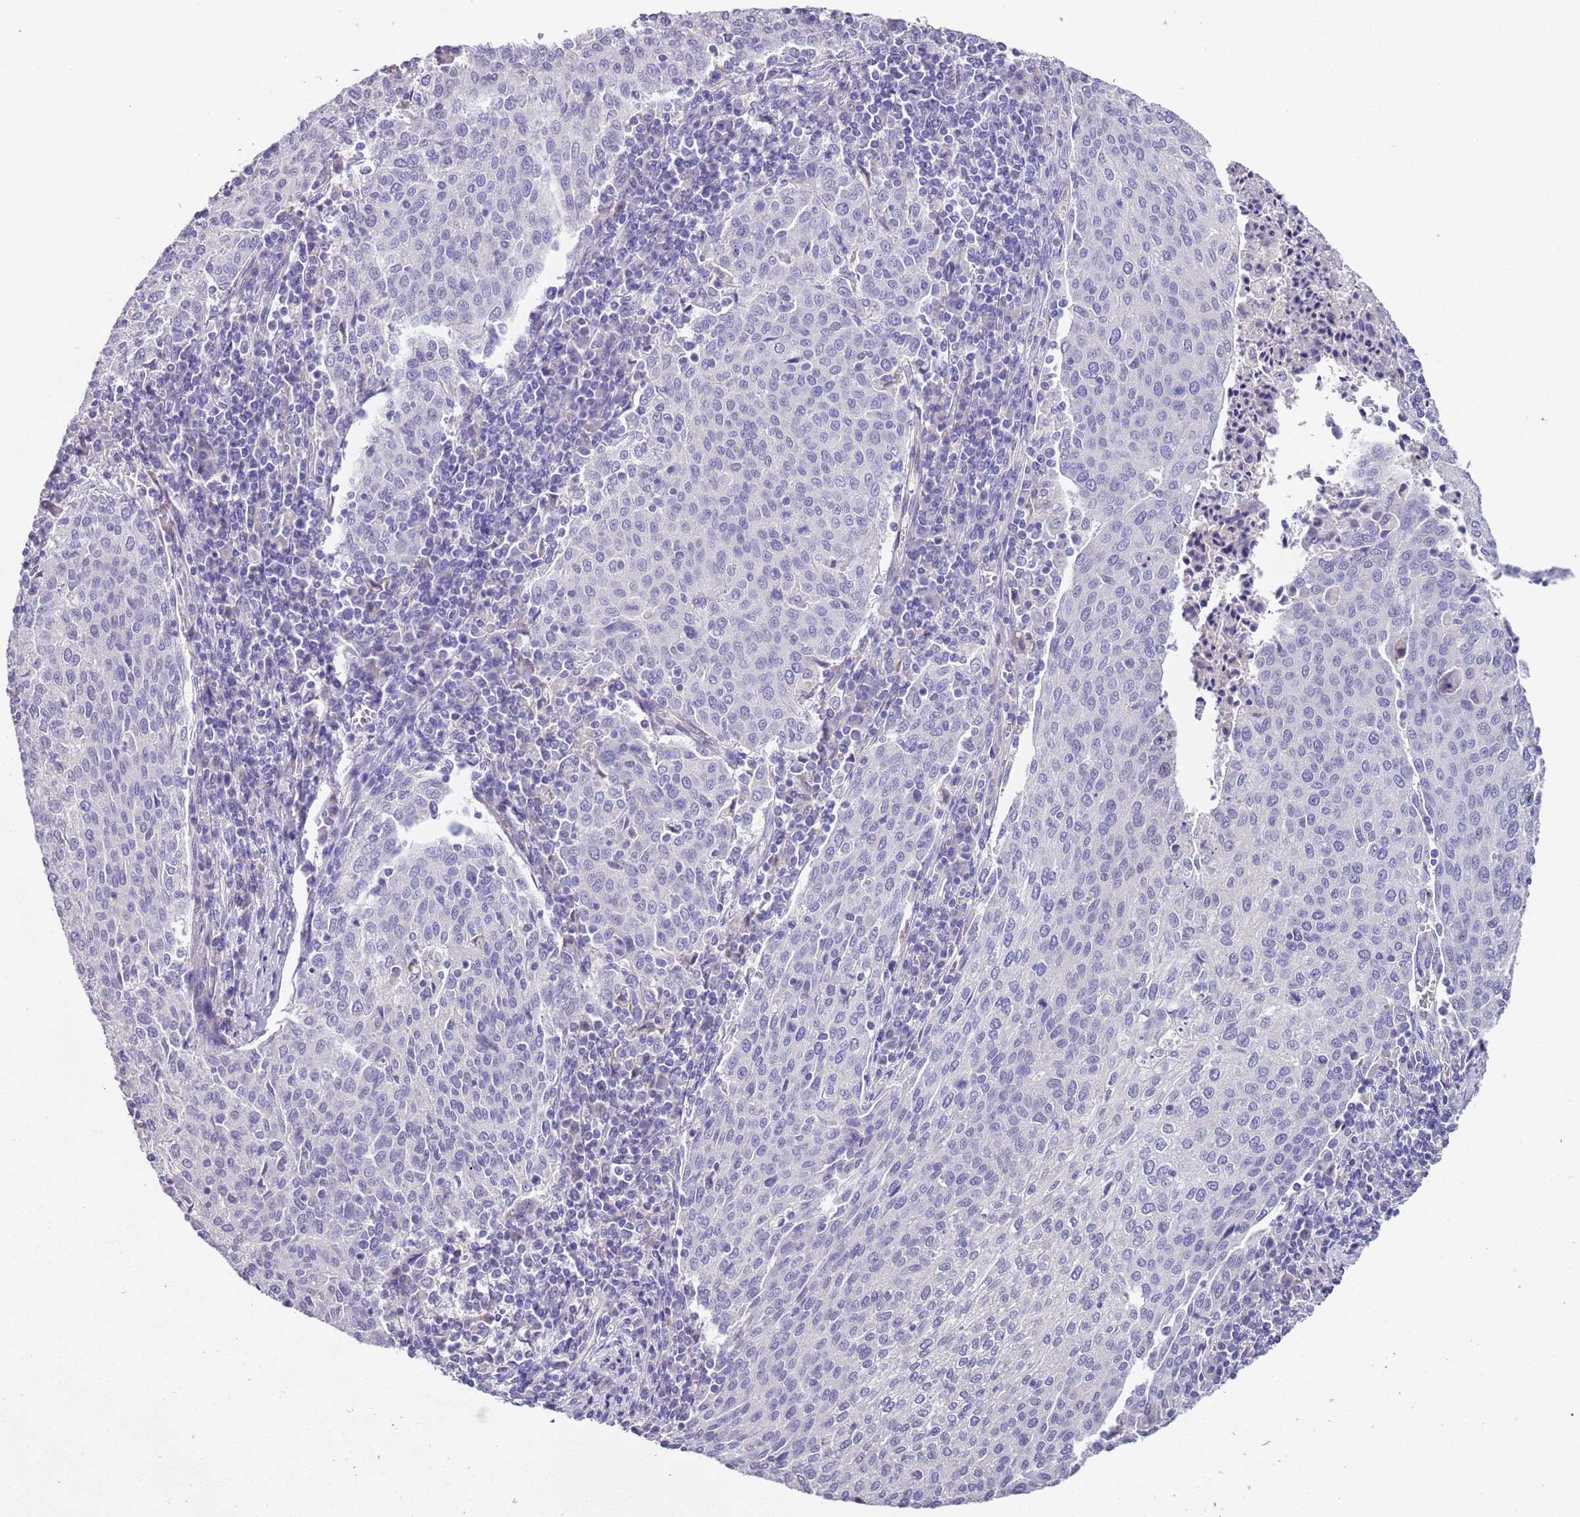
{"staining": {"intensity": "negative", "quantity": "none", "location": "none"}, "tissue": "cervical cancer", "cell_type": "Tumor cells", "image_type": "cancer", "snomed": [{"axis": "morphology", "description": "Squamous cell carcinoma, NOS"}, {"axis": "topography", "description": "Cervix"}], "caption": "Cervical cancer was stained to show a protein in brown. There is no significant staining in tumor cells.", "gene": "BRMS1L", "patient": {"sex": "female", "age": 46}}